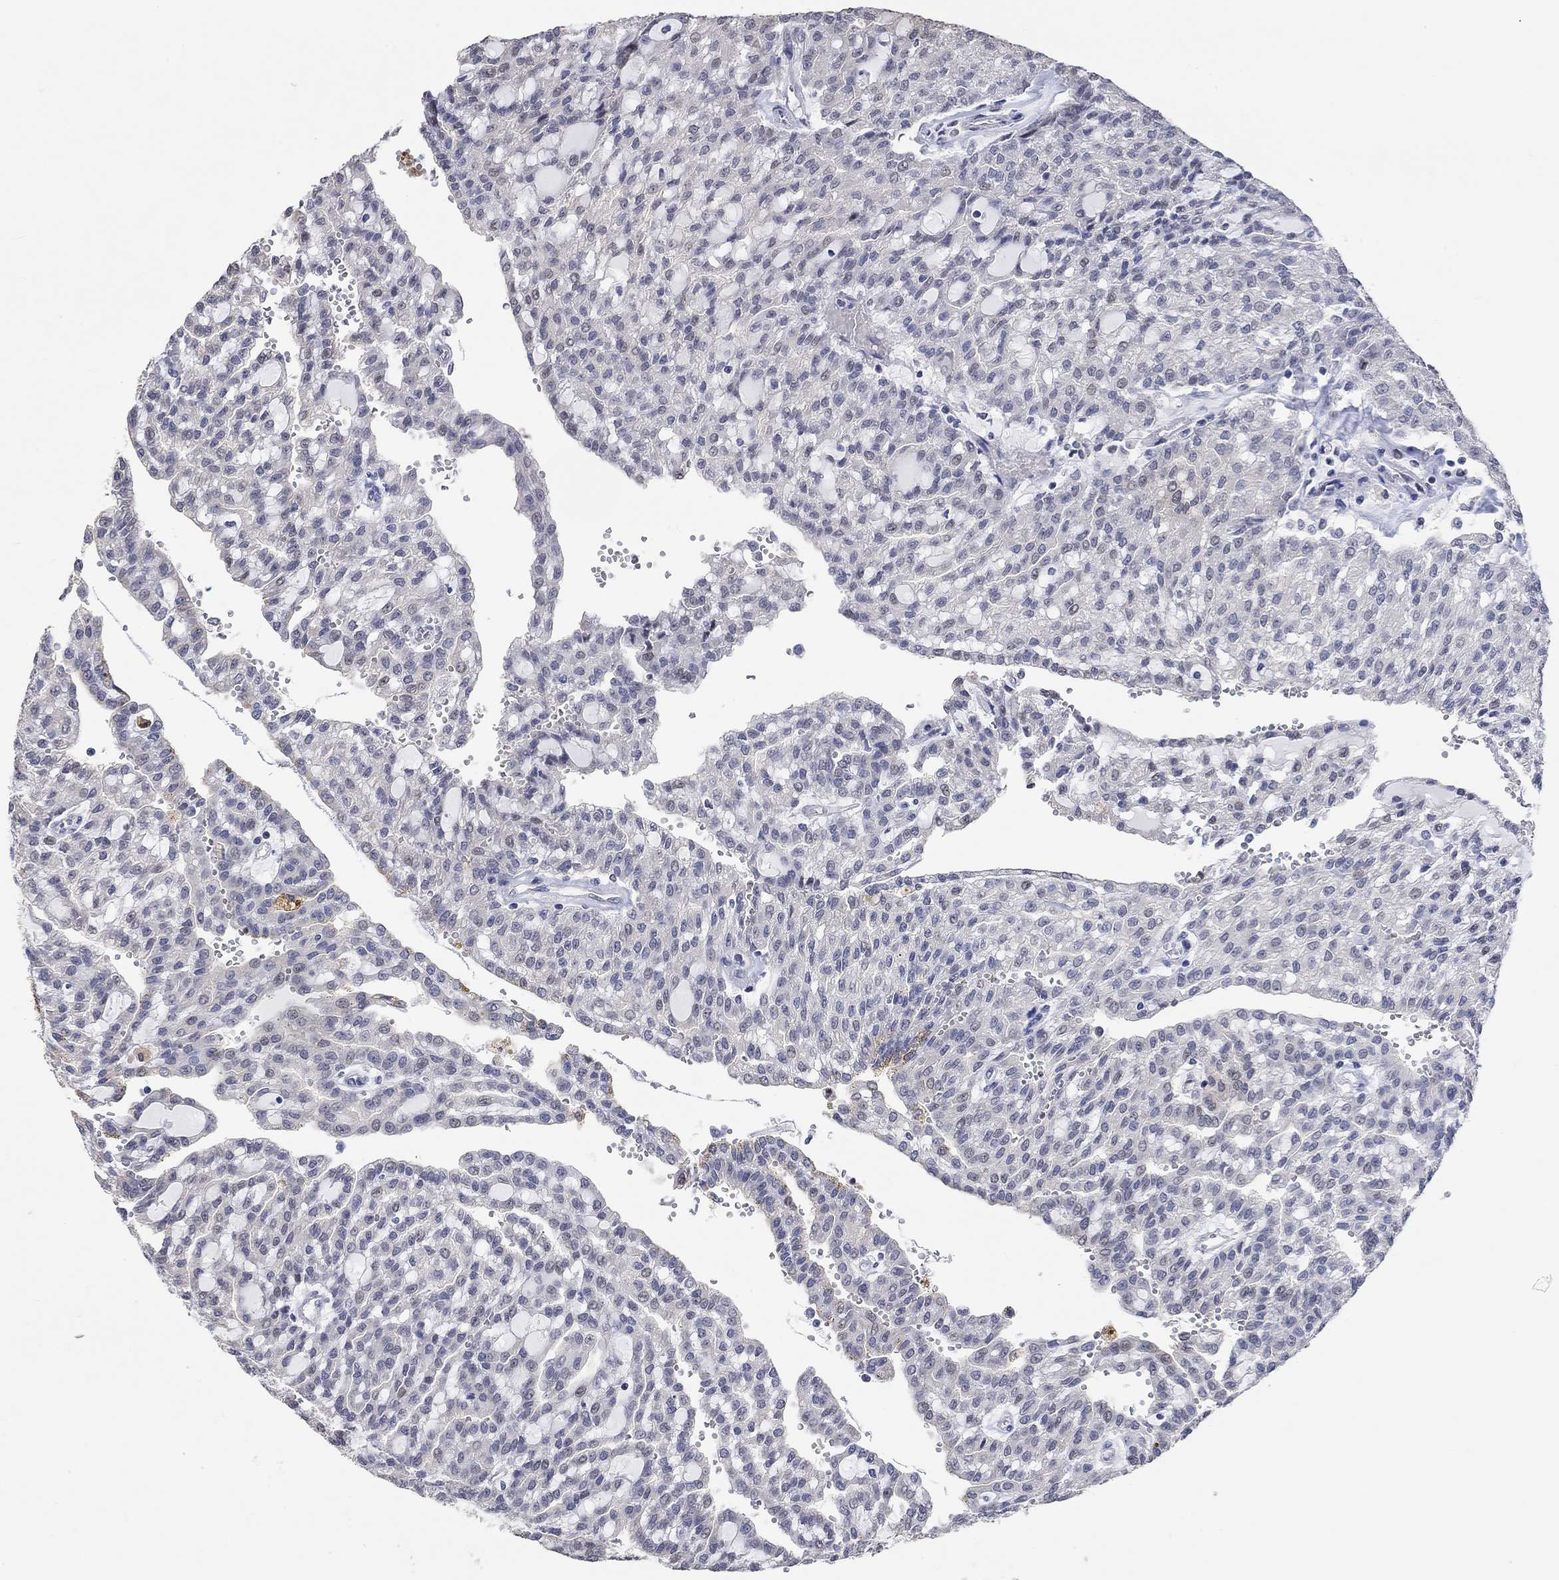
{"staining": {"intensity": "negative", "quantity": "none", "location": "none"}, "tissue": "renal cancer", "cell_type": "Tumor cells", "image_type": "cancer", "snomed": [{"axis": "morphology", "description": "Adenocarcinoma, NOS"}, {"axis": "topography", "description": "Kidney"}], "caption": "IHC photomicrograph of neoplastic tissue: renal cancer stained with DAB reveals no significant protein staining in tumor cells.", "gene": "PNMA5", "patient": {"sex": "male", "age": 63}}